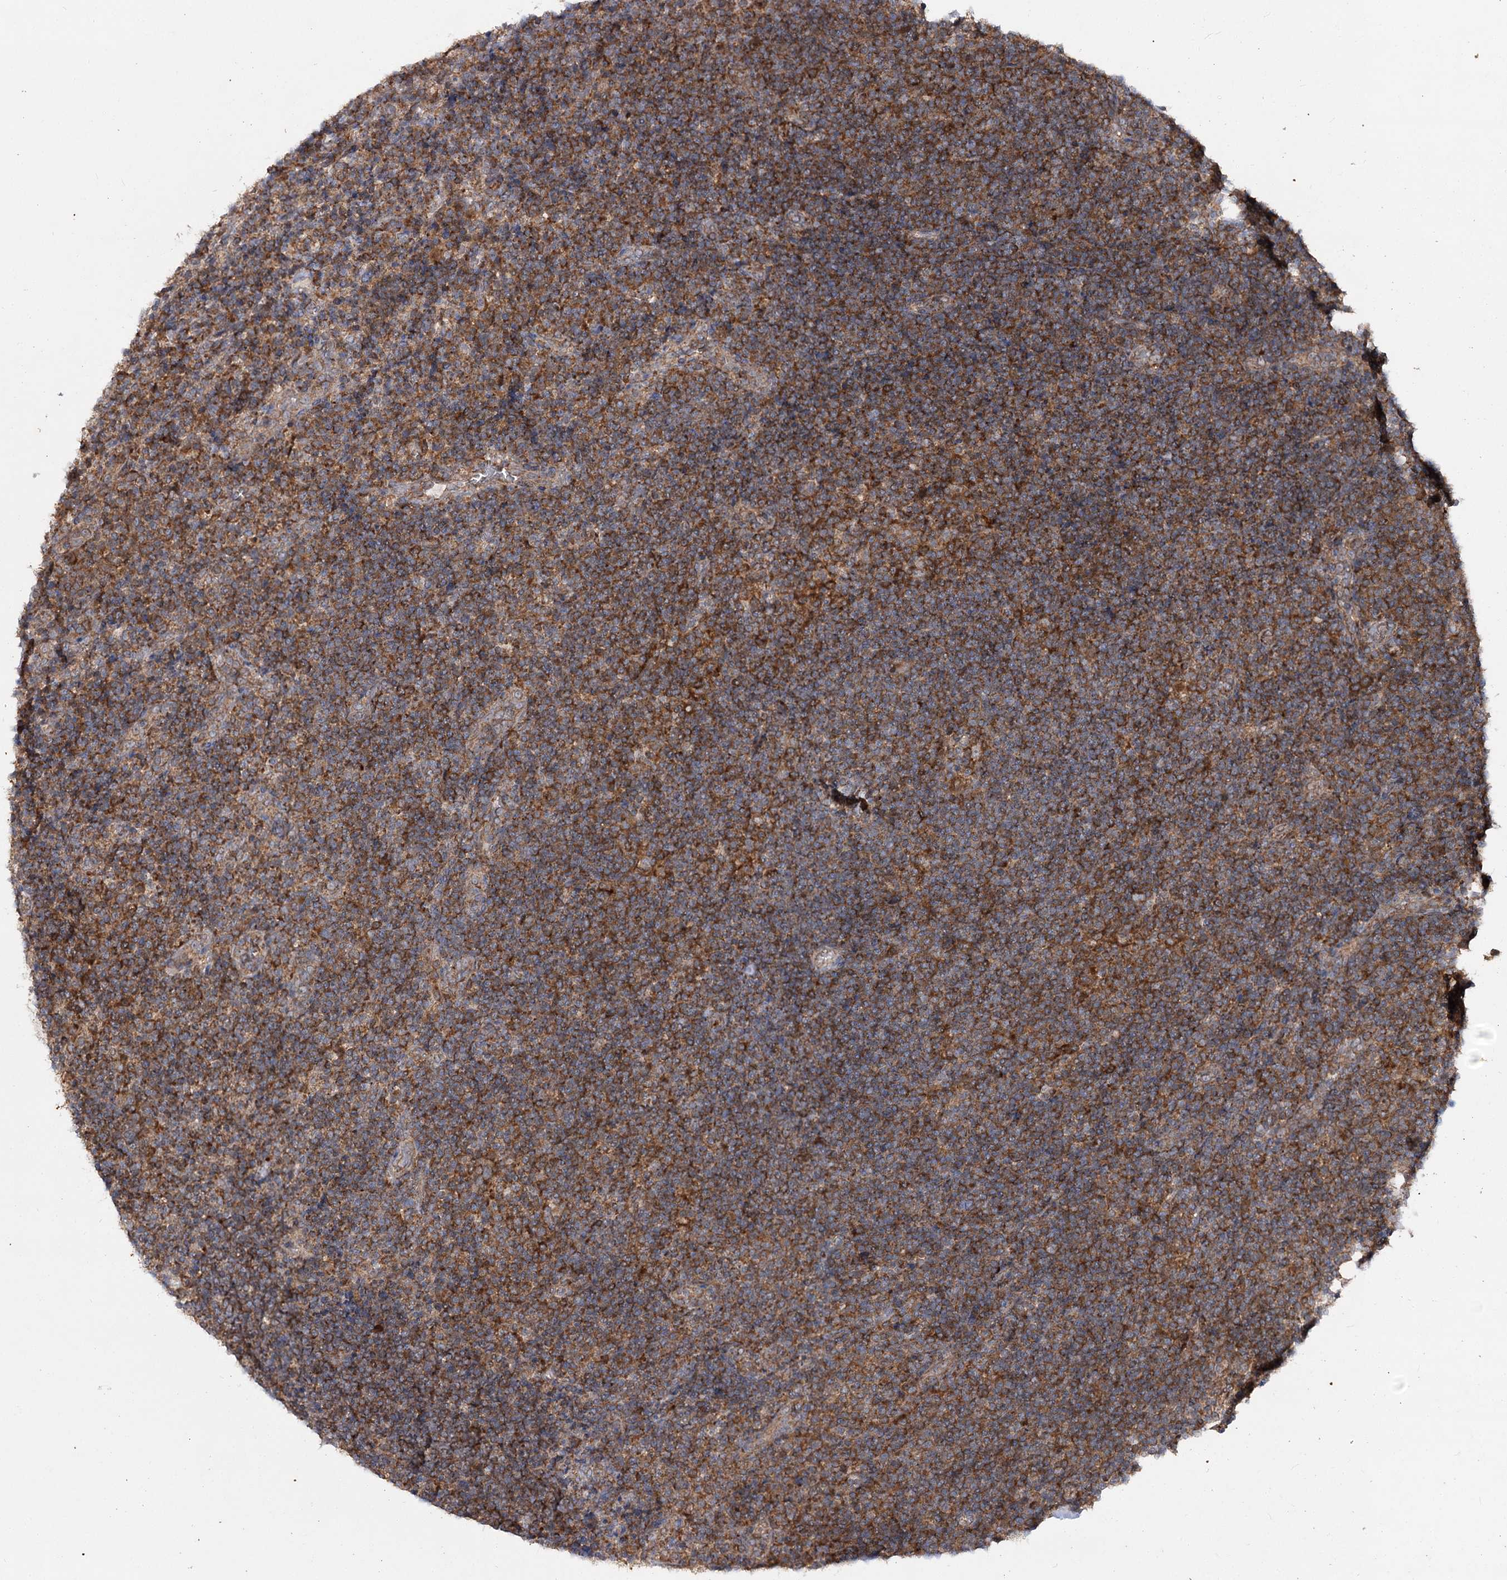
{"staining": {"intensity": "weak", "quantity": ">75%", "location": "cytoplasmic/membranous"}, "tissue": "lymphoma", "cell_type": "Tumor cells", "image_type": "cancer", "snomed": [{"axis": "morphology", "description": "Hodgkin's disease, NOS"}, {"axis": "topography", "description": "Lymph node"}], "caption": "There is low levels of weak cytoplasmic/membranous staining in tumor cells of lymphoma, as demonstrated by immunohistochemical staining (brown color).", "gene": "MINDY3", "patient": {"sex": "female", "age": 57}}